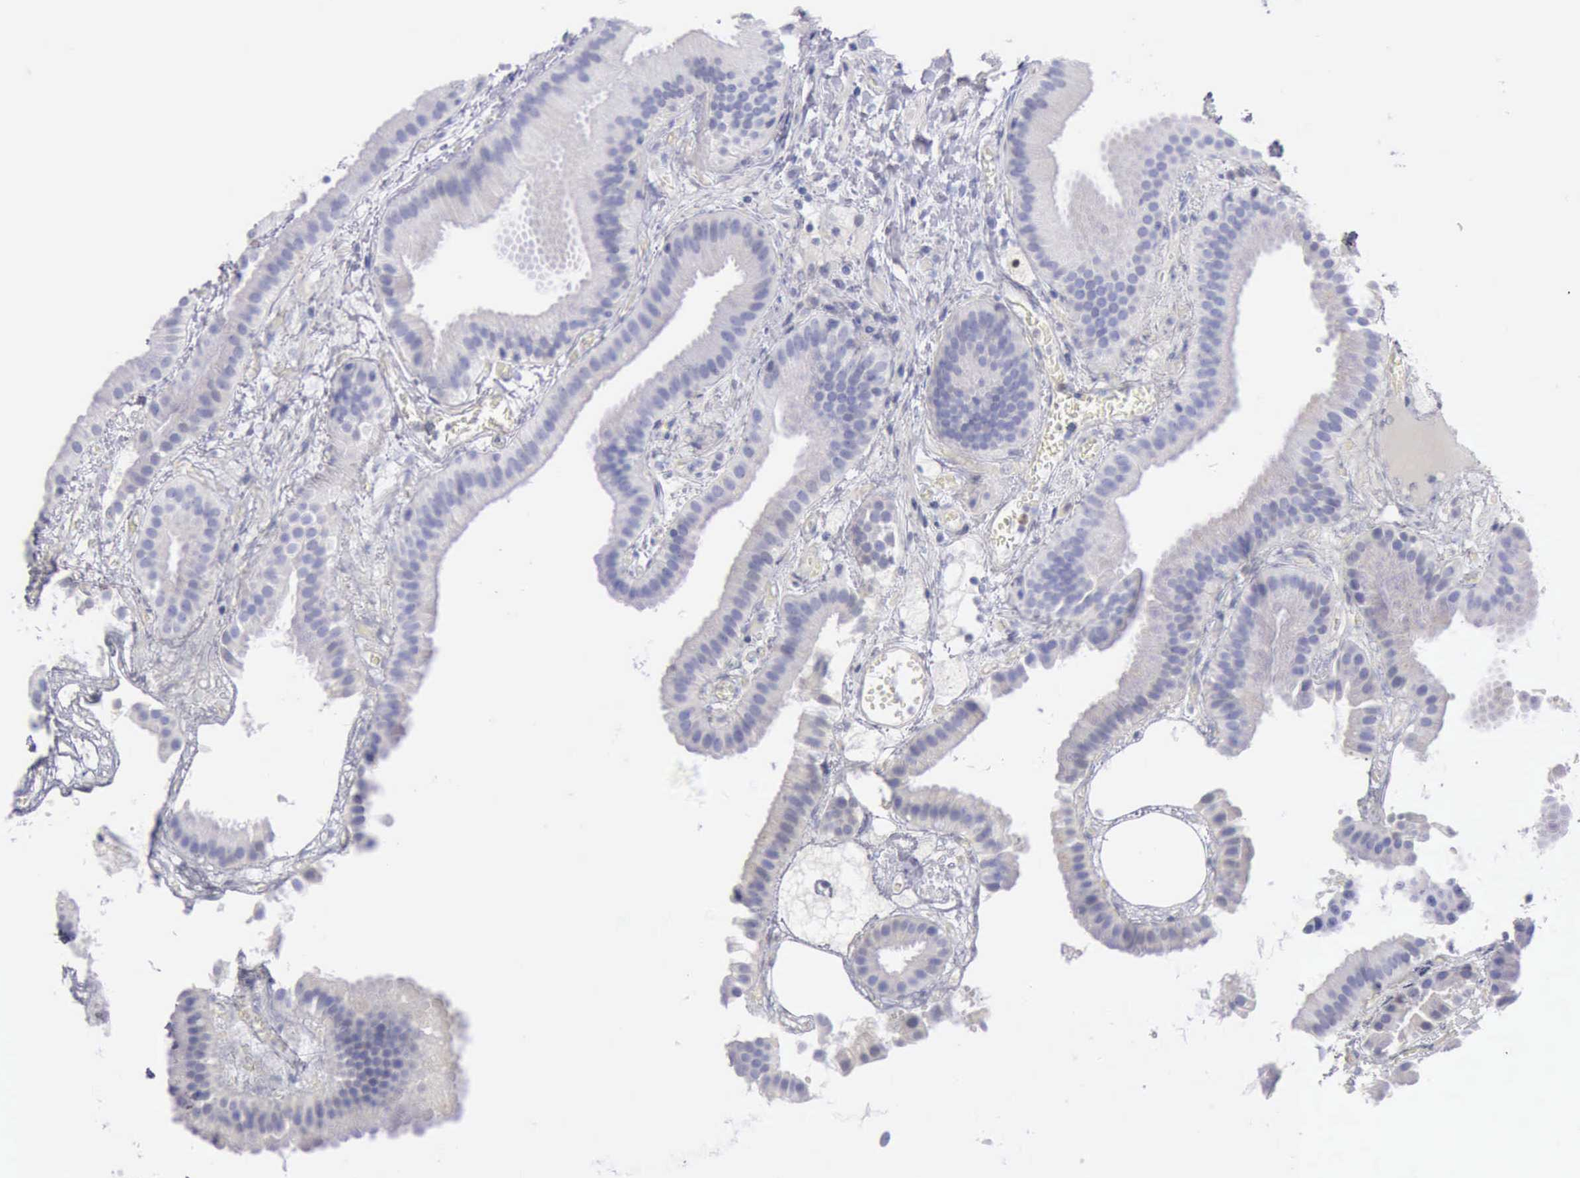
{"staining": {"intensity": "negative", "quantity": "none", "location": "none"}, "tissue": "gallbladder", "cell_type": "Glandular cells", "image_type": "normal", "snomed": [{"axis": "morphology", "description": "Normal tissue, NOS"}, {"axis": "topography", "description": "Gallbladder"}], "caption": "Histopathology image shows no protein positivity in glandular cells of unremarkable gallbladder. (DAB (3,3'-diaminobenzidine) immunohistochemistry (IHC), high magnification).", "gene": "CSTA", "patient": {"sex": "female", "age": 63}}